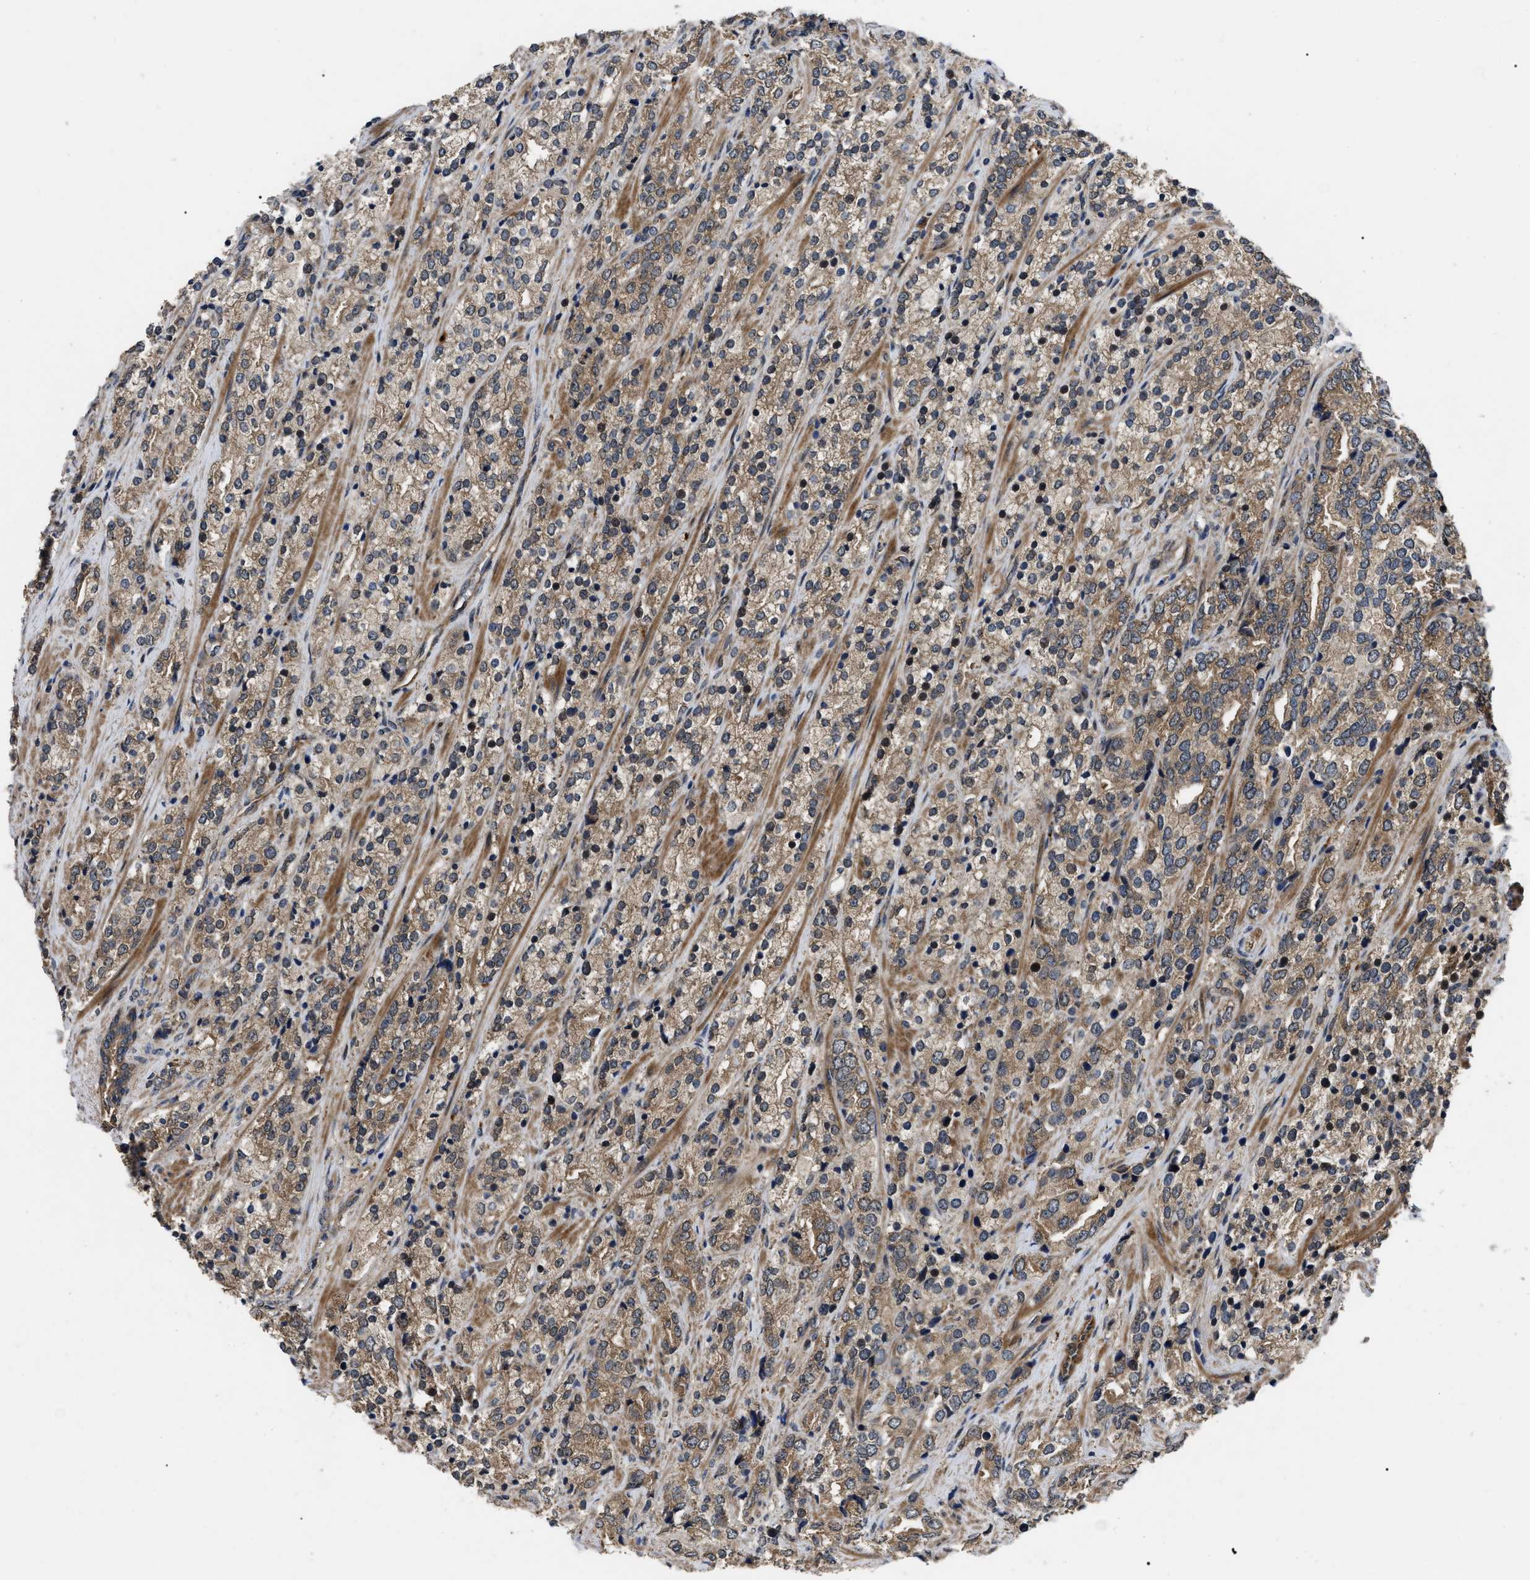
{"staining": {"intensity": "moderate", "quantity": ">75%", "location": "cytoplasmic/membranous"}, "tissue": "prostate cancer", "cell_type": "Tumor cells", "image_type": "cancer", "snomed": [{"axis": "morphology", "description": "Adenocarcinoma, High grade"}, {"axis": "topography", "description": "Prostate"}], "caption": "Prostate cancer tissue exhibits moderate cytoplasmic/membranous expression in approximately >75% of tumor cells", "gene": "PPWD1", "patient": {"sex": "male", "age": 71}}